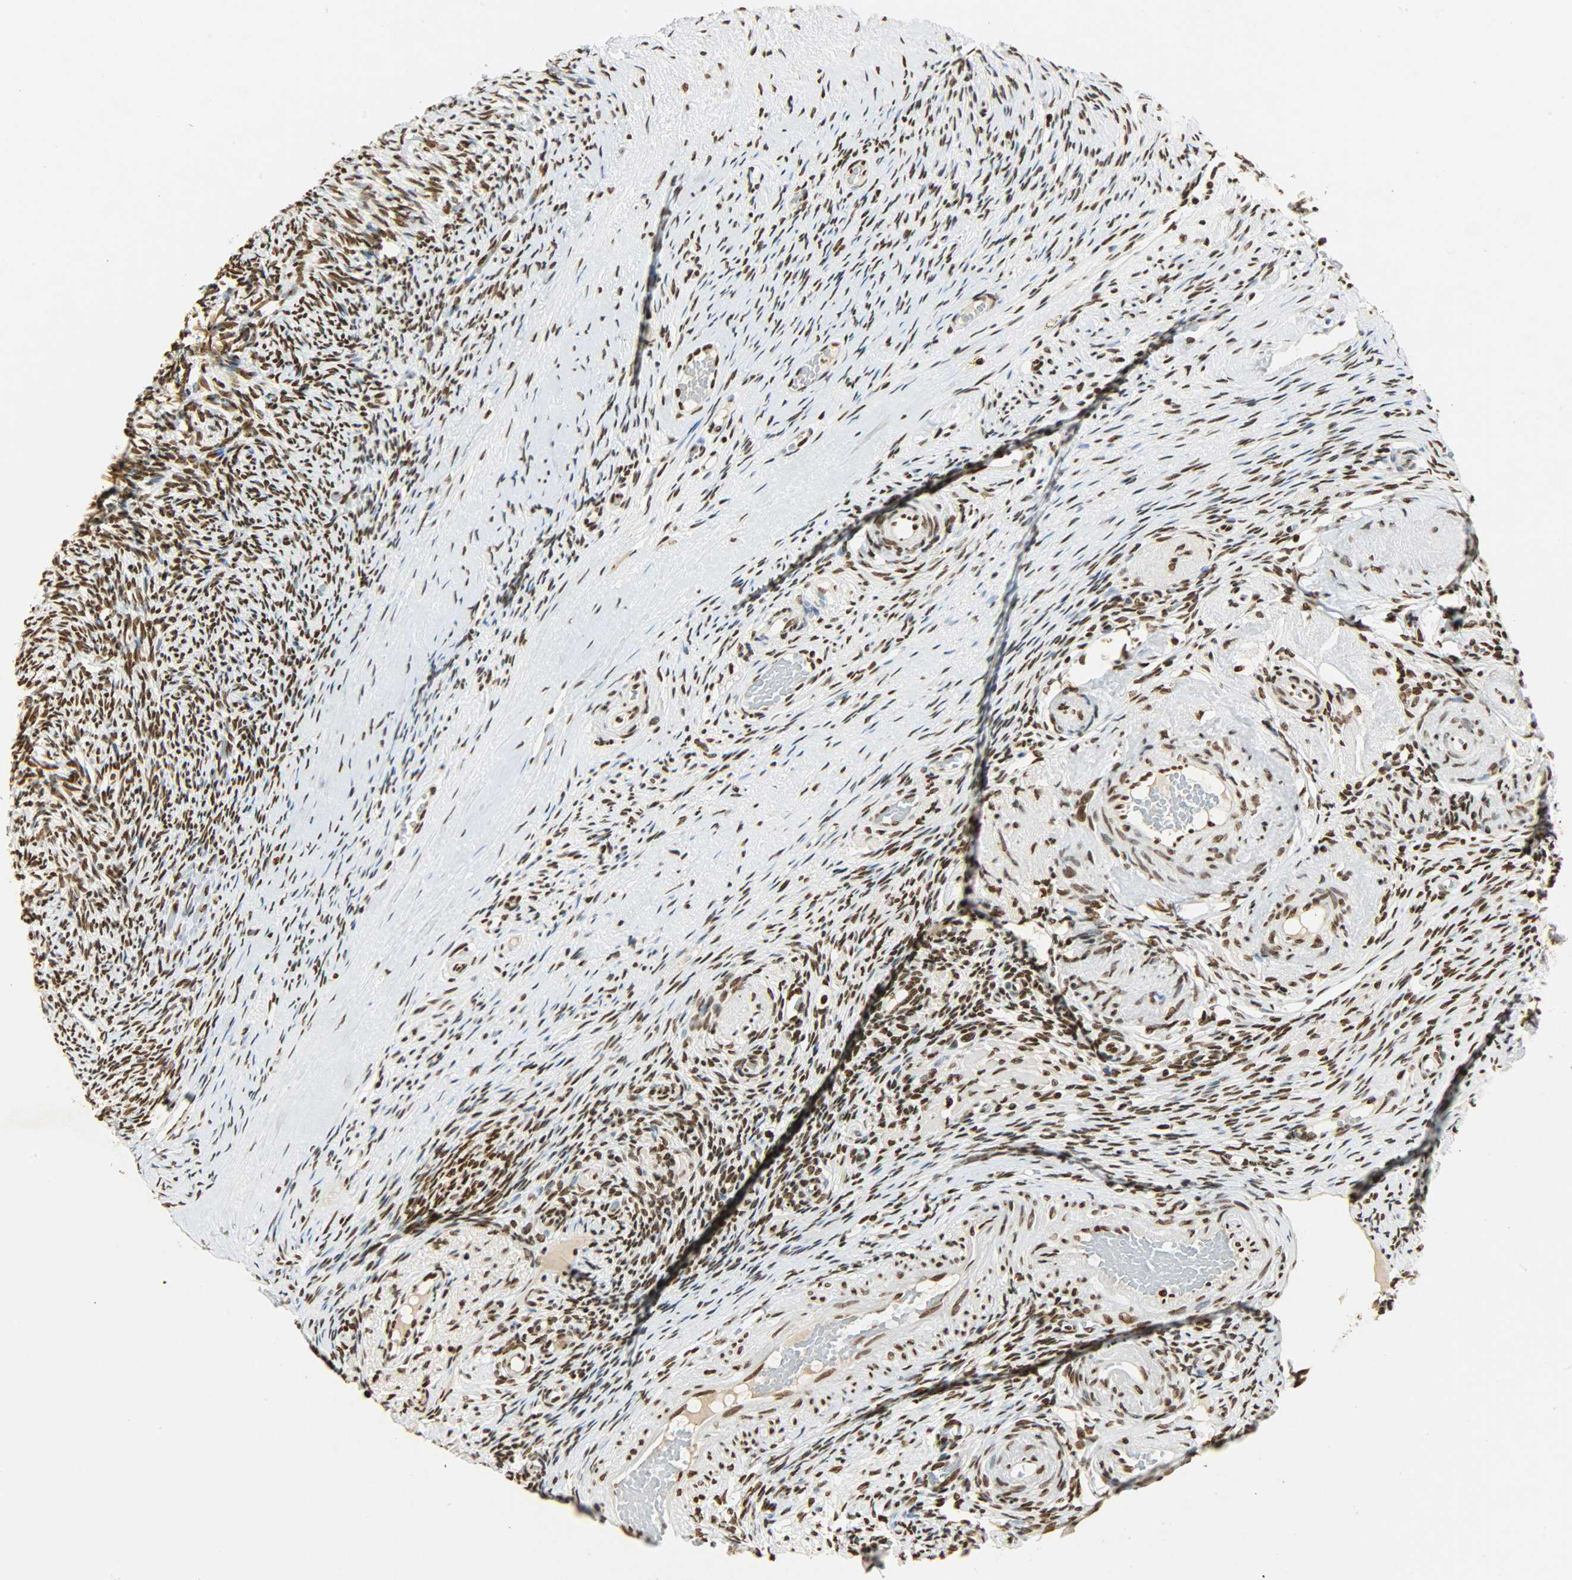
{"staining": {"intensity": "strong", "quantity": ">75%", "location": "nuclear"}, "tissue": "ovary", "cell_type": "Follicle cells", "image_type": "normal", "snomed": [{"axis": "morphology", "description": "Normal tissue, NOS"}, {"axis": "topography", "description": "Ovary"}], "caption": "Ovary stained for a protein exhibits strong nuclear positivity in follicle cells. Nuclei are stained in blue.", "gene": "KHDRBS1", "patient": {"sex": "female", "age": 60}}